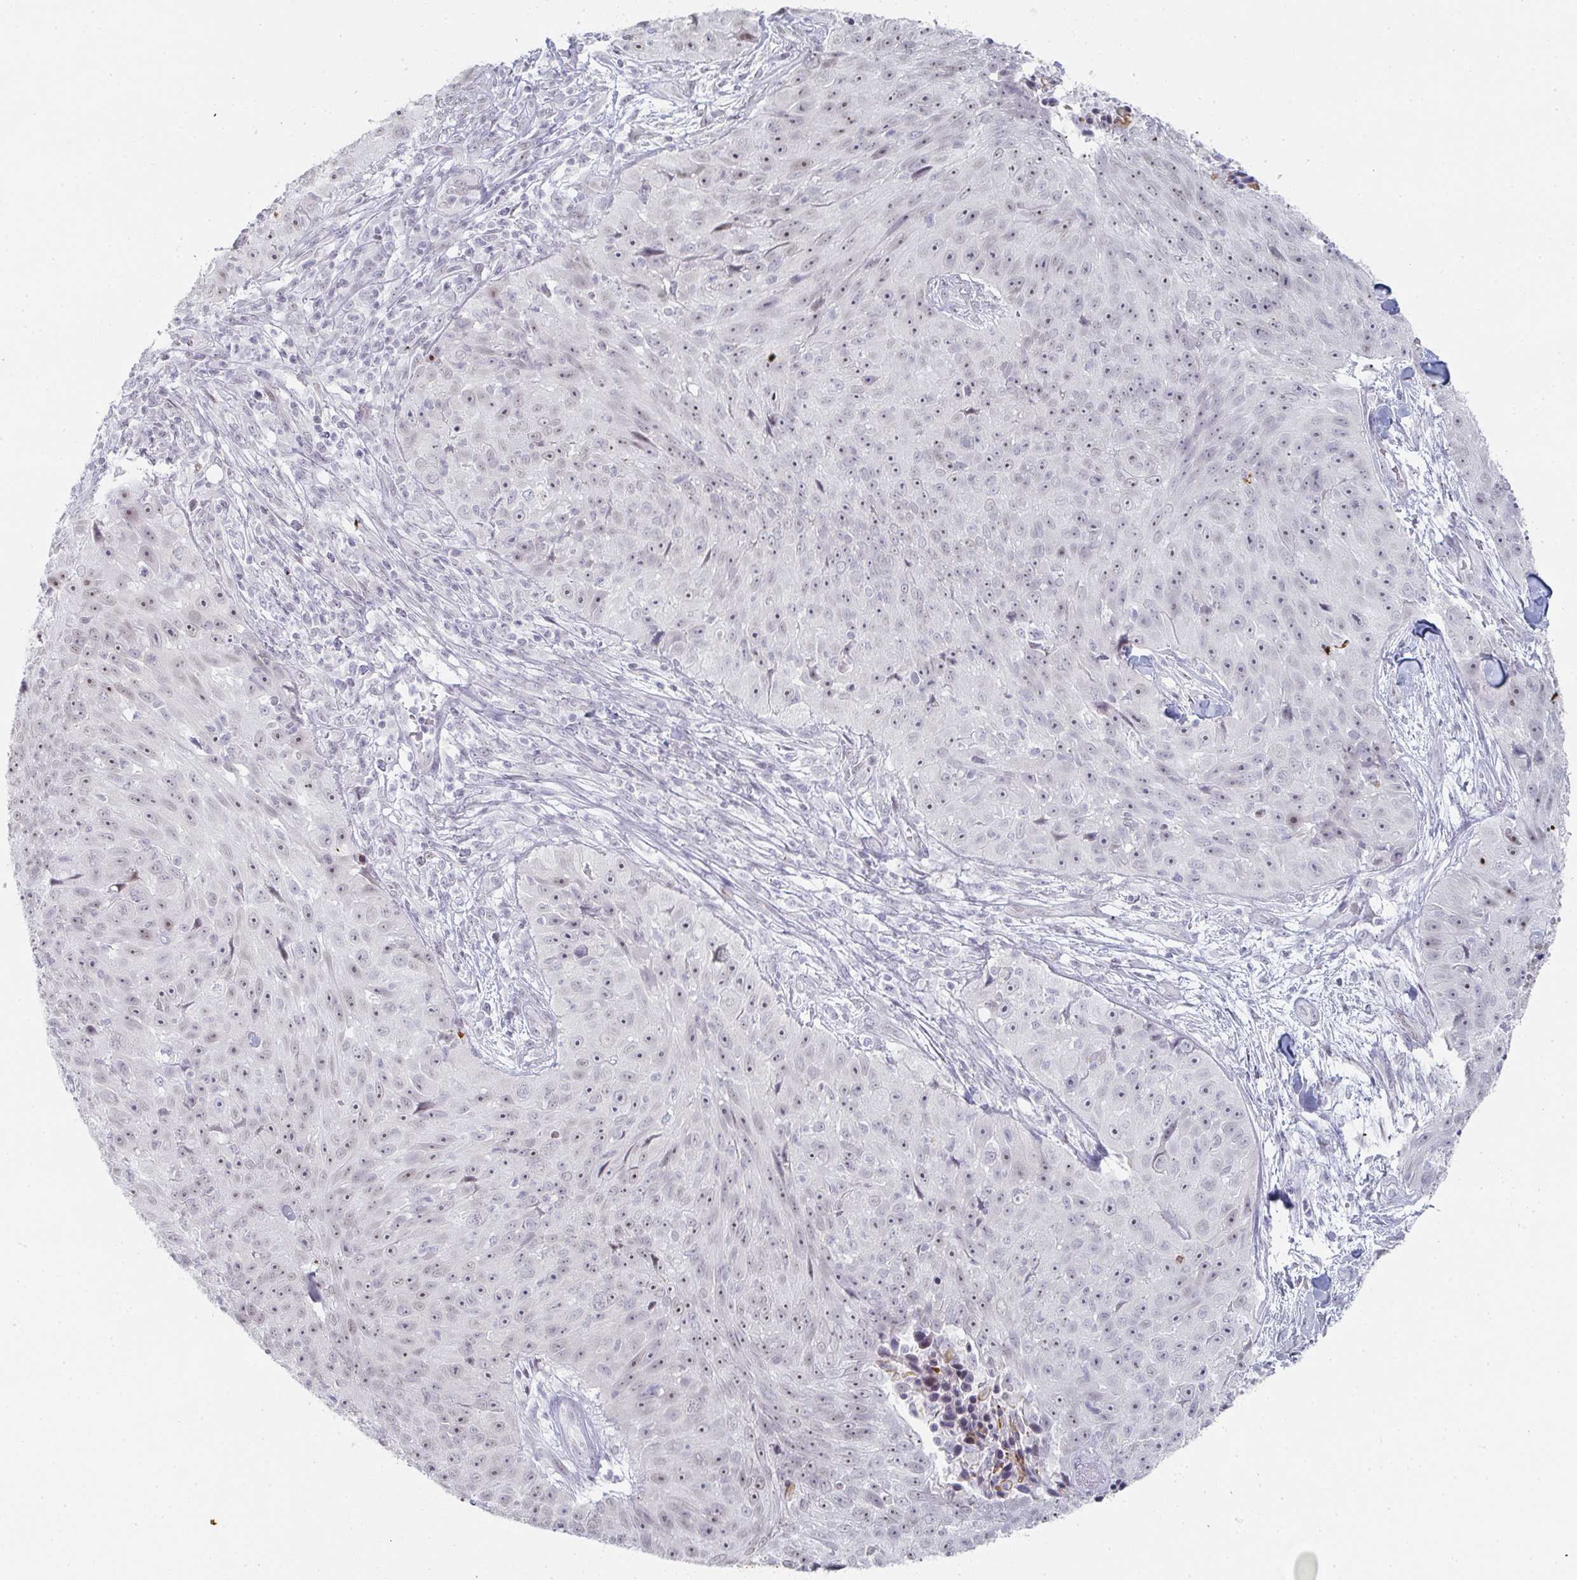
{"staining": {"intensity": "weak", "quantity": "25%-75%", "location": "nuclear"}, "tissue": "skin cancer", "cell_type": "Tumor cells", "image_type": "cancer", "snomed": [{"axis": "morphology", "description": "Squamous cell carcinoma, NOS"}, {"axis": "topography", "description": "Skin"}], "caption": "Skin cancer (squamous cell carcinoma) was stained to show a protein in brown. There is low levels of weak nuclear positivity in approximately 25%-75% of tumor cells.", "gene": "POU2AF2", "patient": {"sex": "female", "age": 87}}